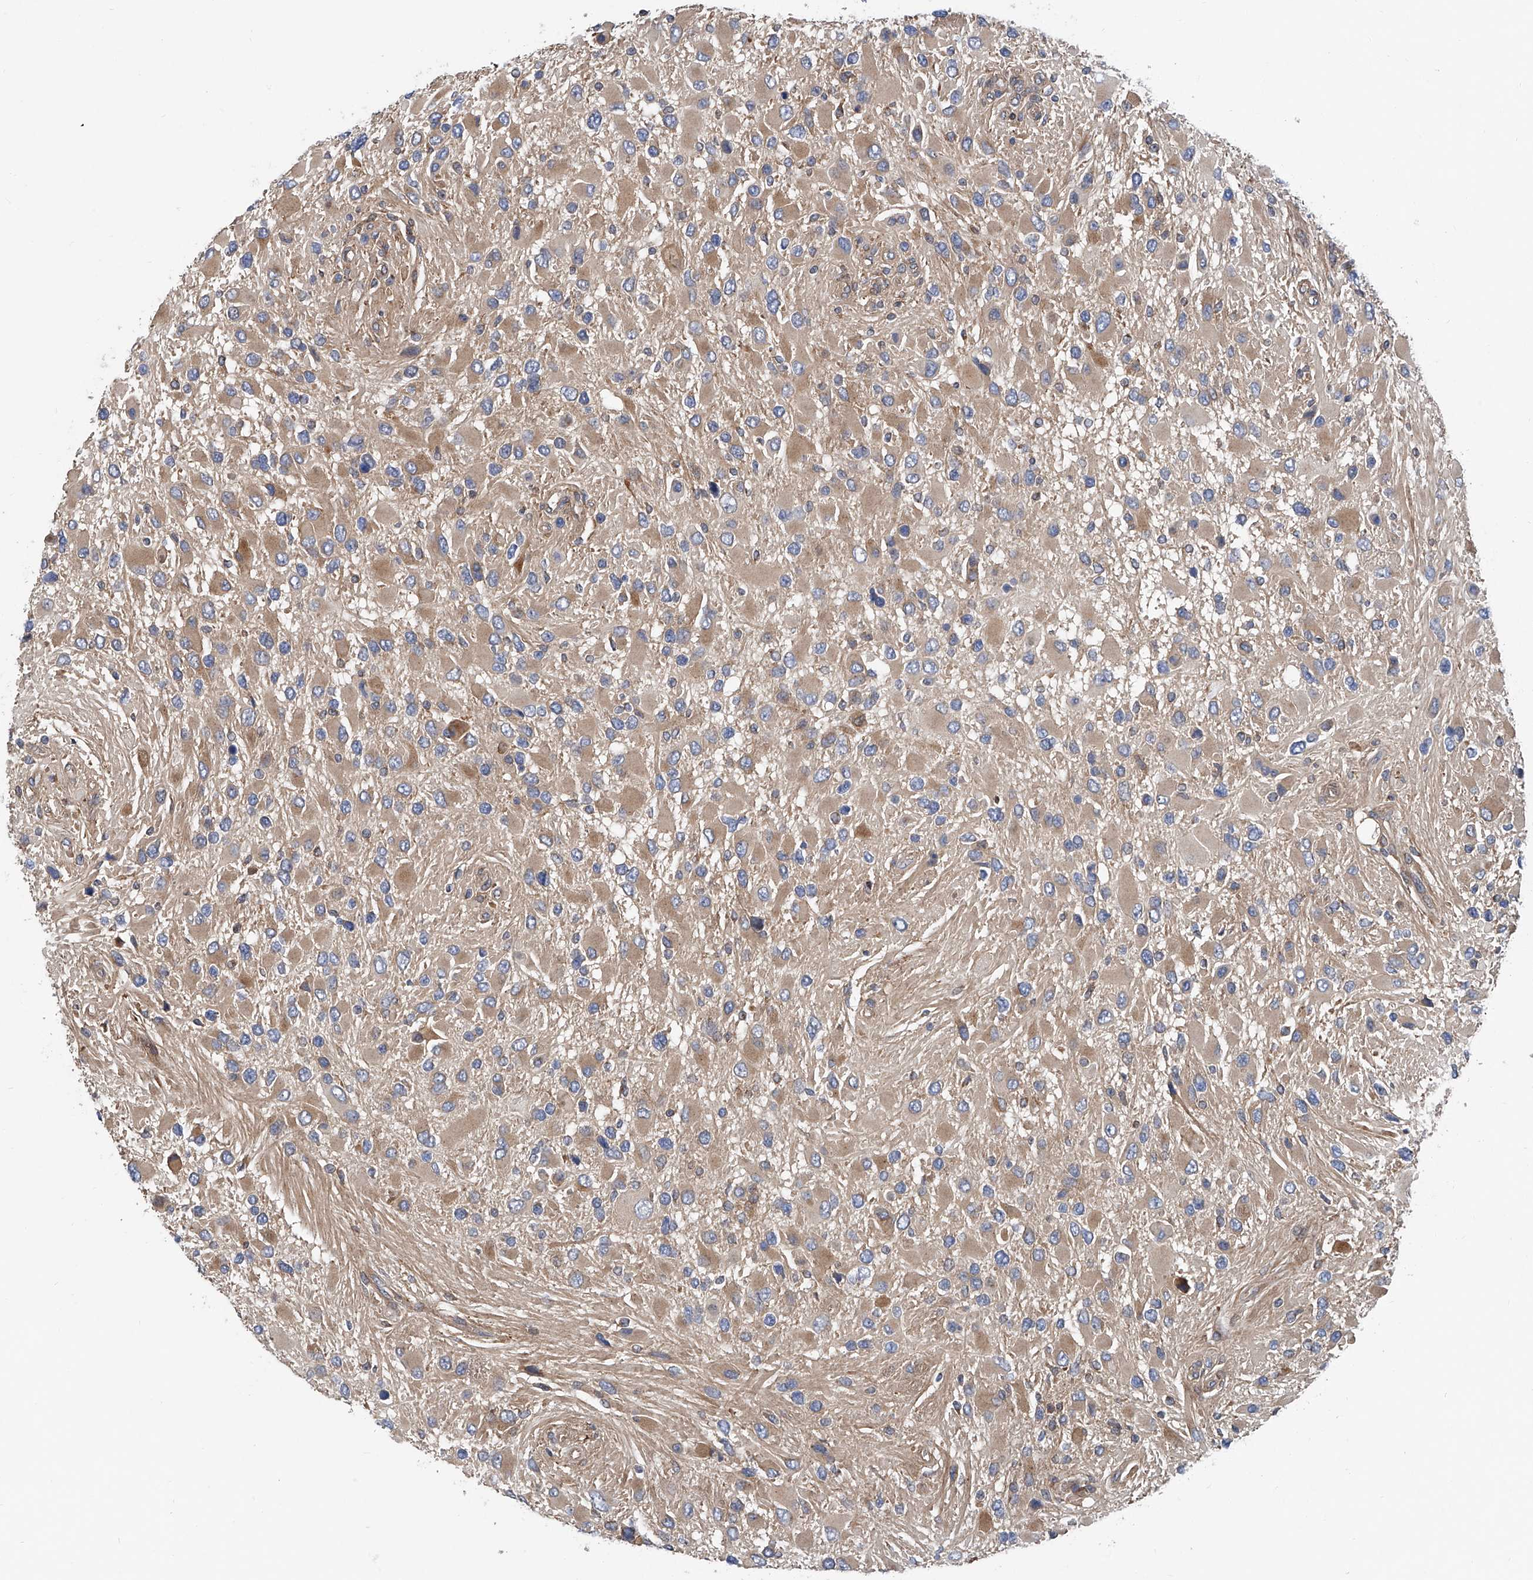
{"staining": {"intensity": "moderate", "quantity": "25%-75%", "location": "cytoplasmic/membranous"}, "tissue": "glioma", "cell_type": "Tumor cells", "image_type": "cancer", "snomed": [{"axis": "morphology", "description": "Glioma, malignant, High grade"}, {"axis": "topography", "description": "Brain"}], "caption": "This is an image of IHC staining of glioma, which shows moderate positivity in the cytoplasmic/membranous of tumor cells.", "gene": "TRIM38", "patient": {"sex": "male", "age": 53}}